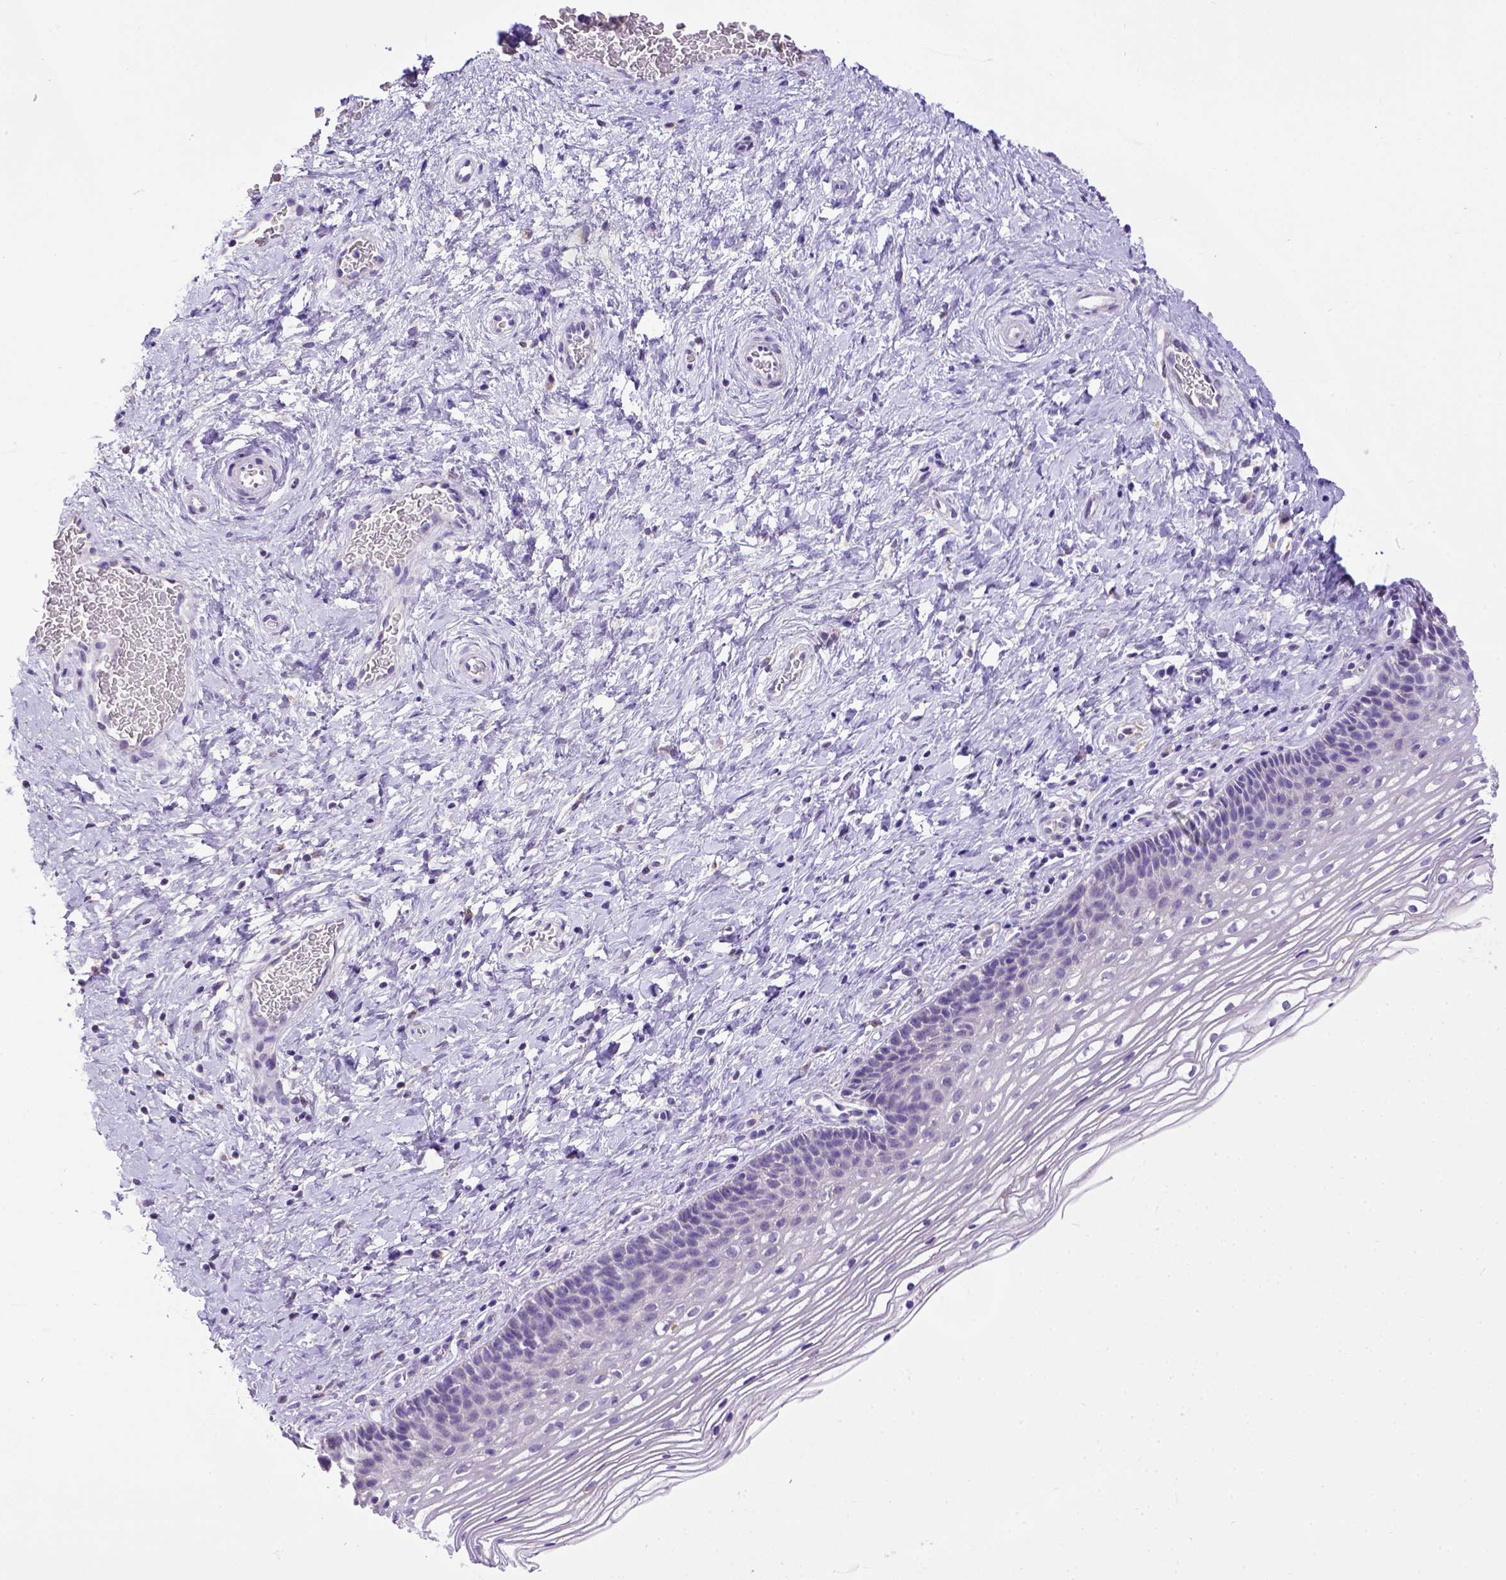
{"staining": {"intensity": "negative", "quantity": "none", "location": "none"}, "tissue": "cervix", "cell_type": "Glandular cells", "image_type": "normal", "snomed": [{"axis": "morphology", "description": "Normal tissue, NOS"}, {"axis": "topography", "description": "Cervix"}], "caption": "Unremarkable cervix was stained to show a protein in brown. There is no significant staining in glandular cells. The staining is performed using DAB (3,3'-diaminobenzidine) brown chromogen with nuclei counter-stained in using hematoxylin.", "gene": "SPEF1", "patient": {"sex": "female", "age": 34}}